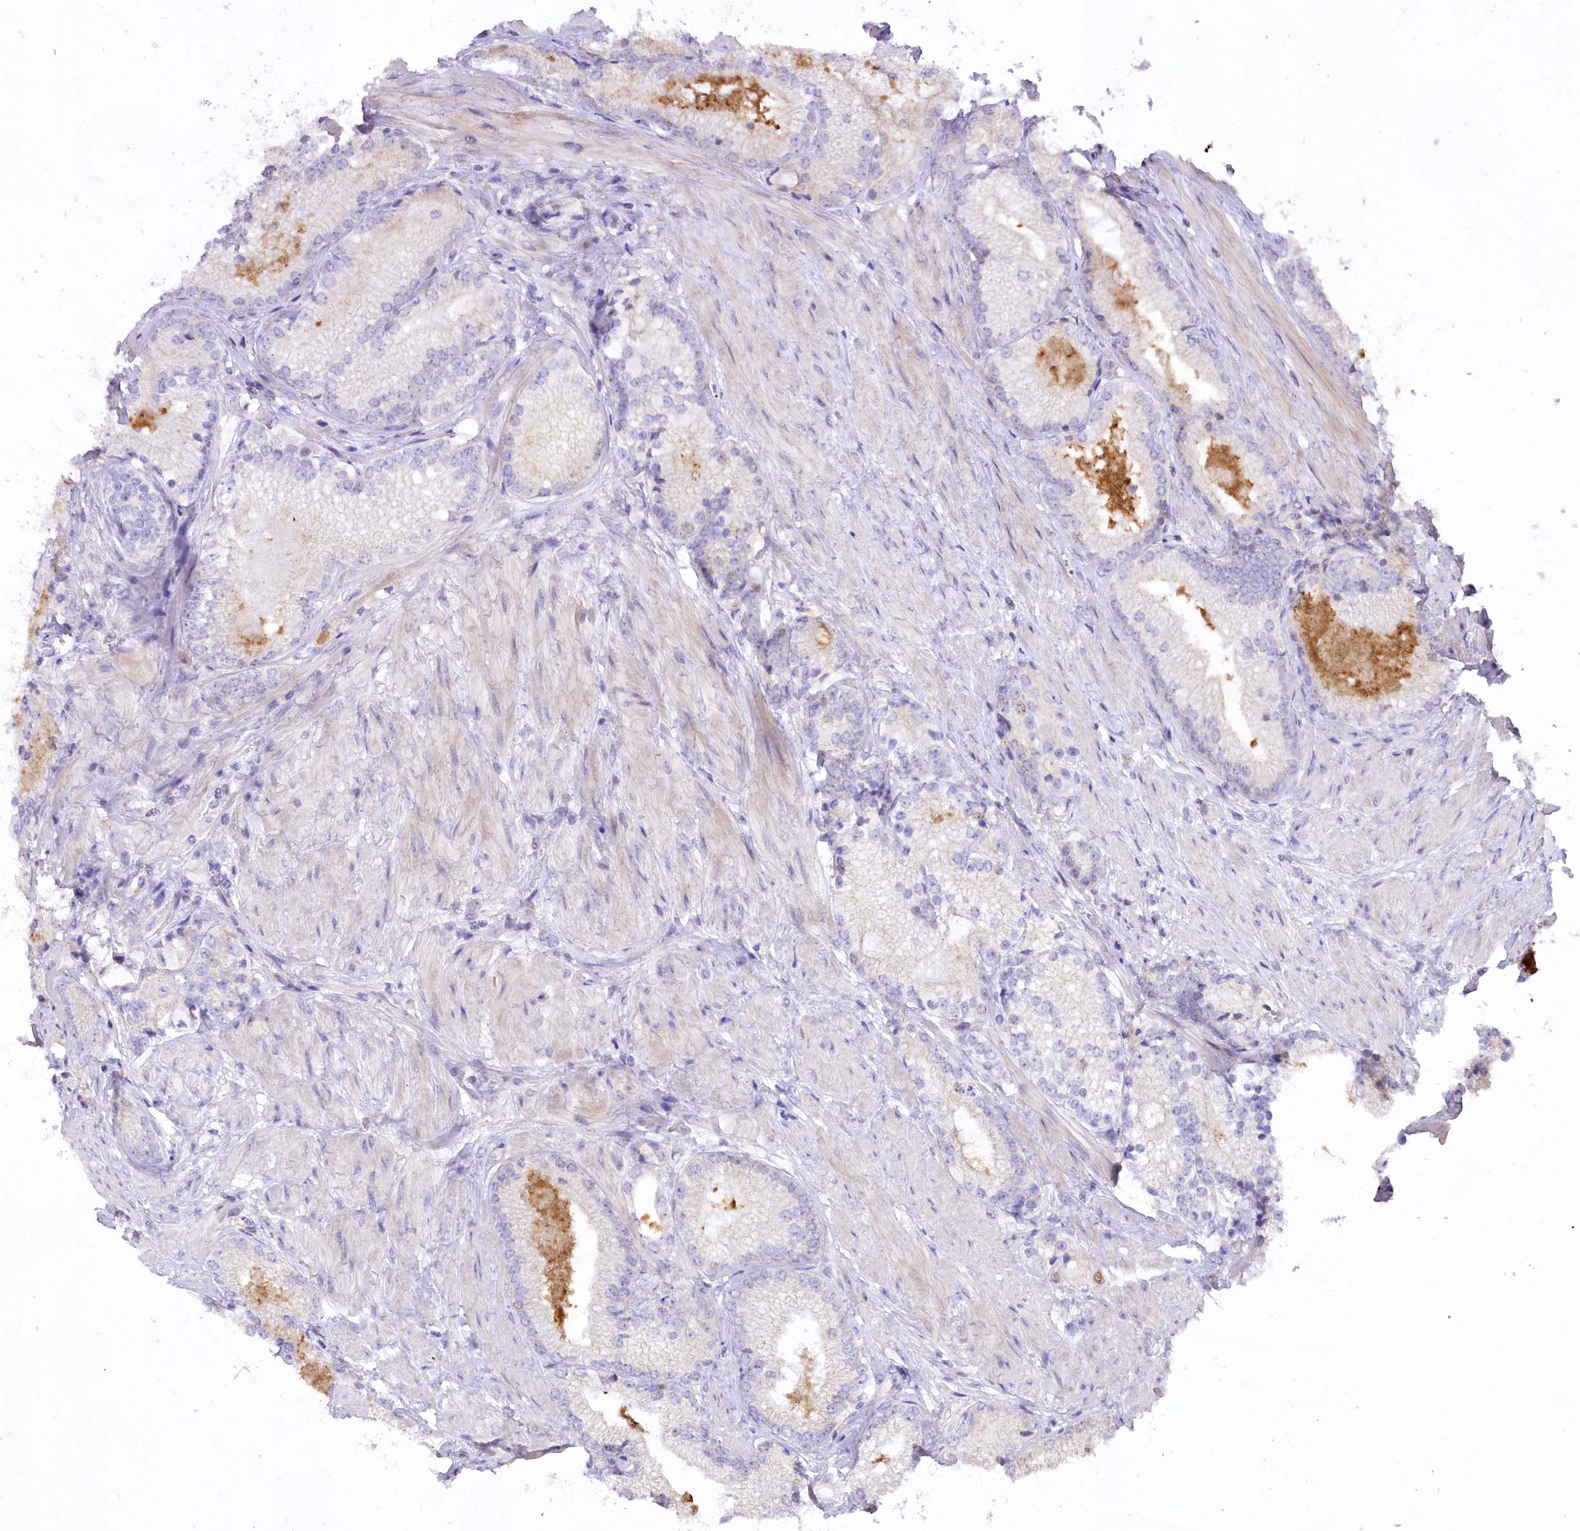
{"staining": {"intensity": "weak", "quantity": "25%-75%", "location": "cytoplasmic/membranous"}, "tissue": "prostate cancer", "cell_type": "Tumor cells", "image_type": "cancer", "snomed": [{"axis": "morphology", "description": "Adenocarcinoma, High grade"}, {"axis": "topography", "description": "Prostate"}], "caption": "IHC histopathology image of human prostate cancer (adenocarcinoma (high-grade)) stained for a protein (brown), which displays low levels of weak cytoplasmic/membranous expression in about 25%-75% of tumor cells.", "gene": "SLC6A11", "patient": {"sex": "male", "age": 66}}